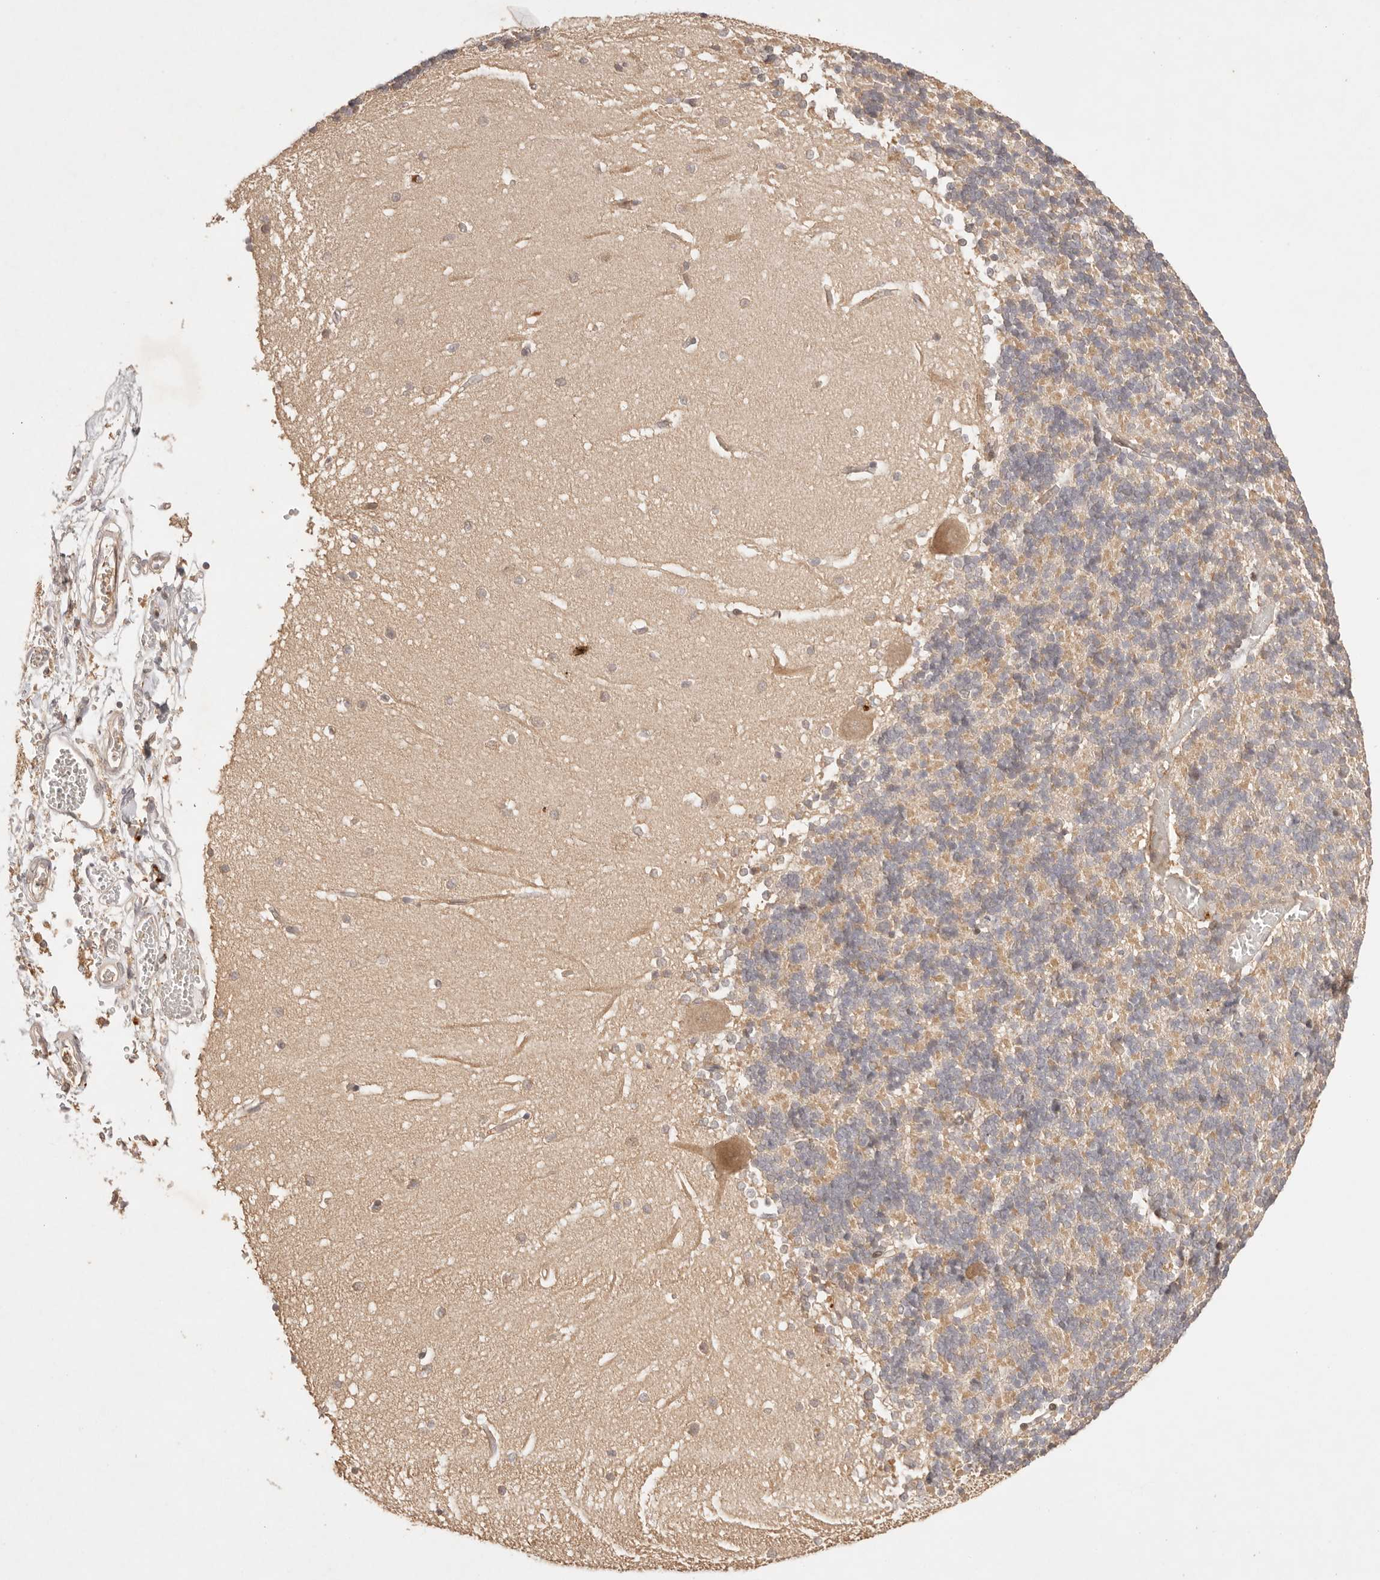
{"staining": {"intensity": "weak", "quantity": ">75%", "location": "cytoplasmic/membranous"}, "tissue": "cerebellum", "cell_type": "Cells in granular layer", "image_type": "normal", "snomed": [{"axis": "morphology", "description": "Normal tissue, NOS"}, {"axis": "topography", "description": "Cerebellum"}], "caption": "About >75% of cells in granular layer in benign human cerebellum demonstrate weak cytoplasmic/membranous protein expression as visualized by brown immunohistochemical staining.", "gene": "PHLDA3", "patient": {"sex": "male", "age": 37}}